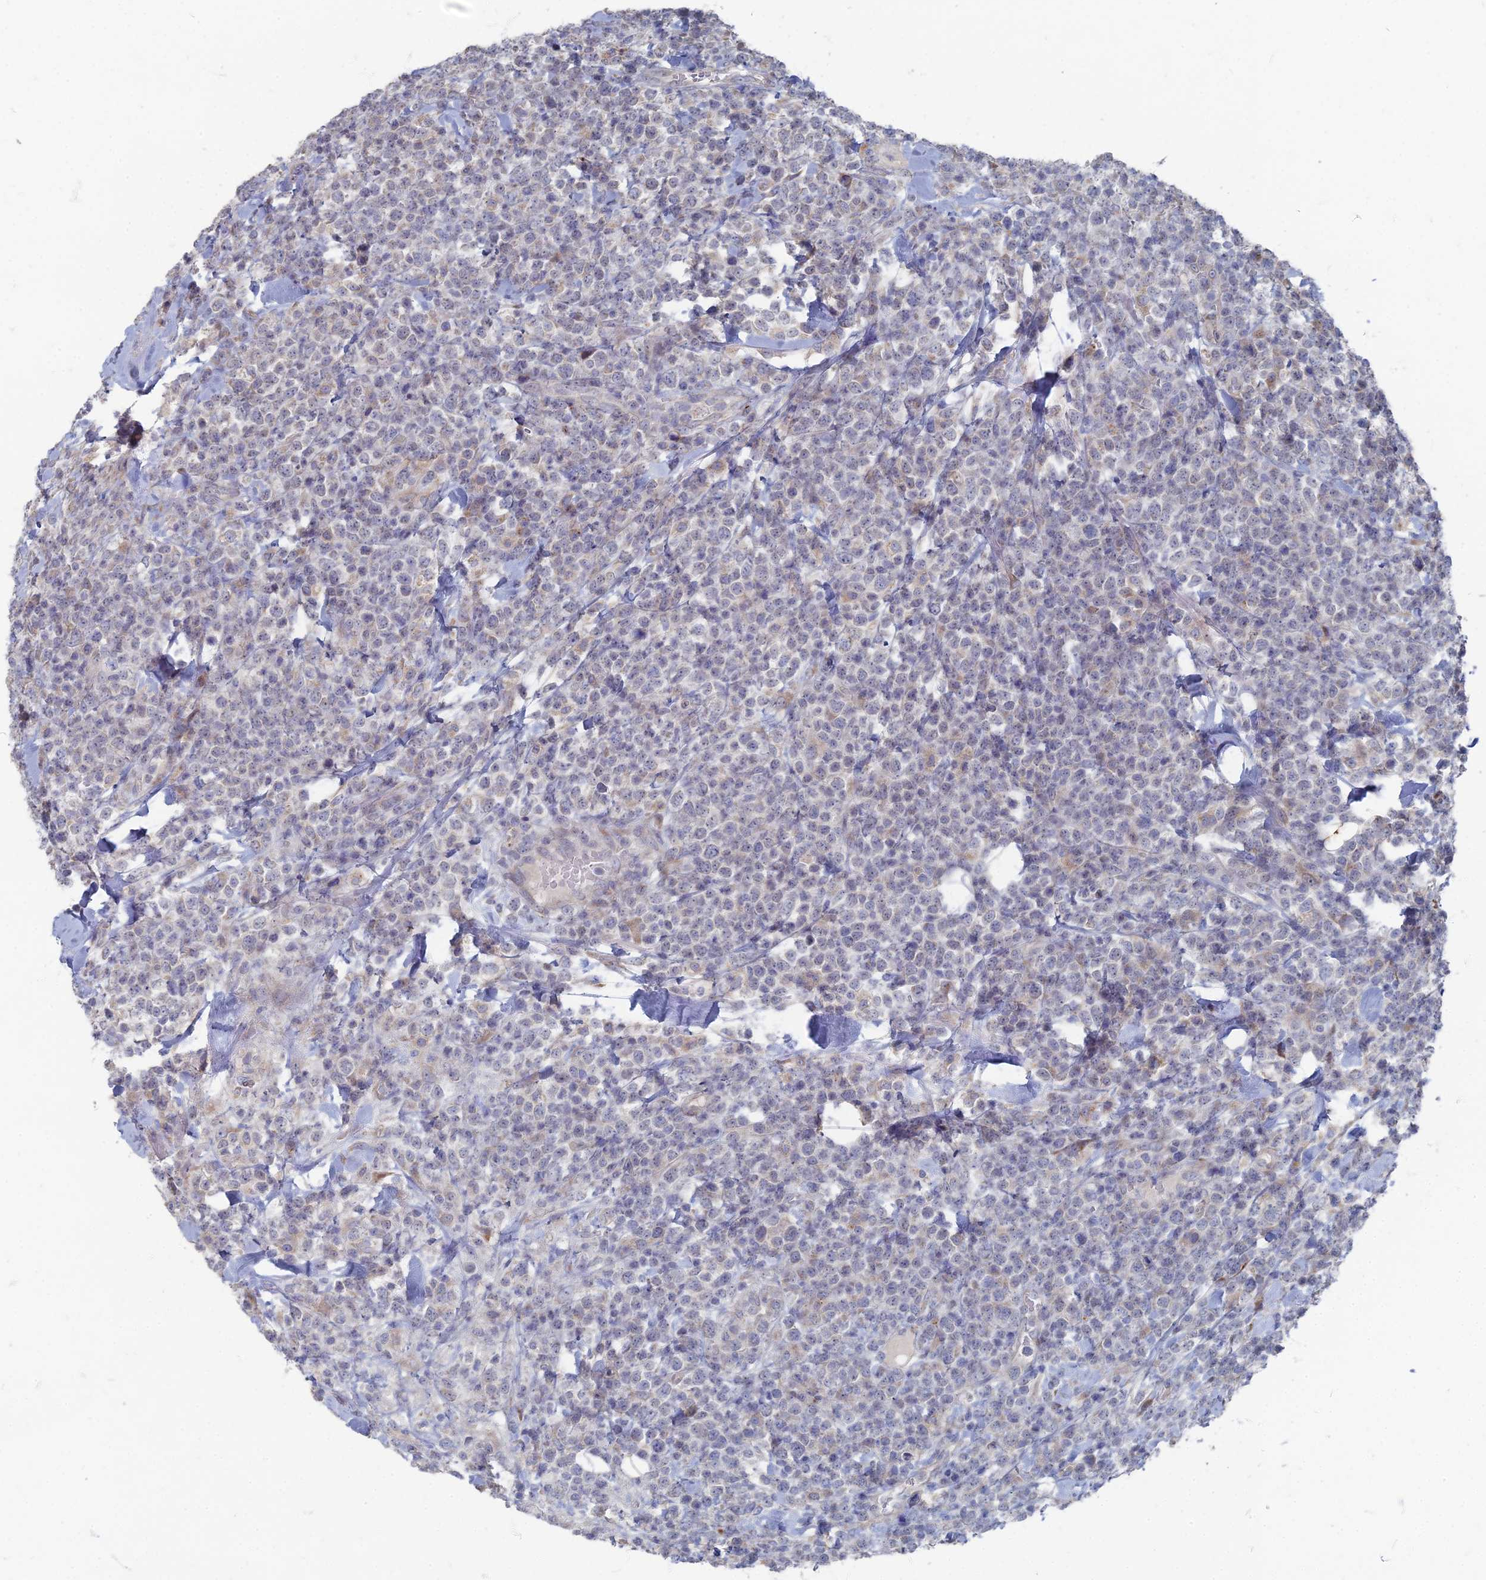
{"staining": {"intensity": "negative", "quantity": "none", "location": "none"}, "tissue": "lymphoma", "cell_type": "Tumor cells", "image_type": "cancer", "snomed": [{"axis": "morphology", "description": "Malignant lymphoma, non-Hodgkin's type, High grade"}, {"axis": "topography", "description": "Colon"}], "caption": "Immunohistochemistry histopathology image of neoplastic tissue: malignant lymphoma, non-Hodgkin's type (high-grade) stained with DAB demonstrates no significant protein staining in tumor cells.", "gene": "TMEM128", "patient": {"sex": "female", "age": 53}}